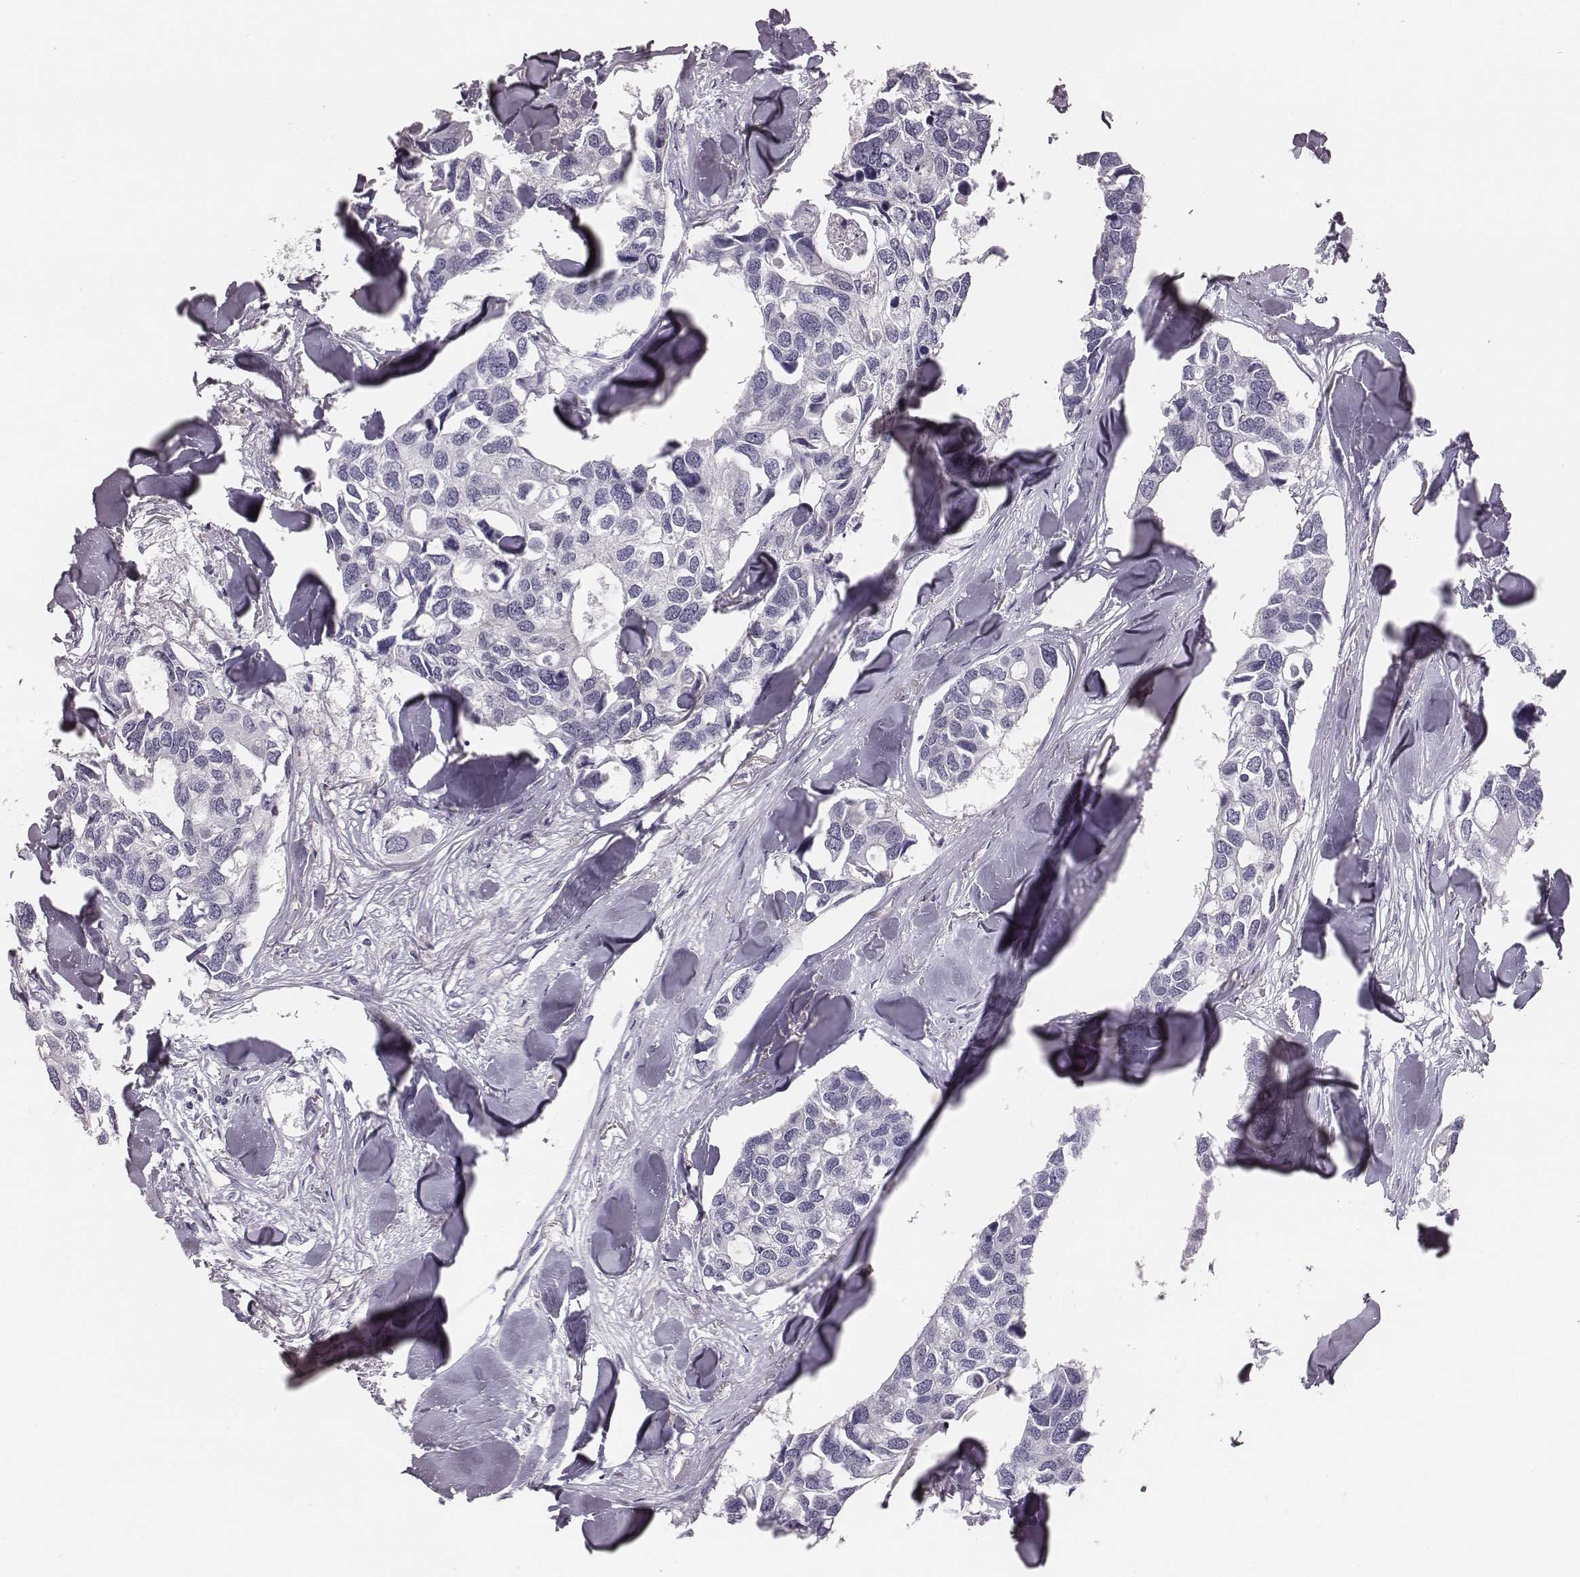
{"staining": {"intensity": "negative", "quantity": "none", "location": "none"}, "tissue": "breast cancer", "cell_type": "Tumor cells", "image_type": "cancer", "snomed": [{"axis": "morphology", "description": "Duct carcinoma"}, {"axis": "topography", "description": "Breast"}], "caption": "Photomicrograph shows no significant protein staining in tumor cells of breast intraductal carcinoma. (DAB IHC visualized using brightfield microscopy, high magnification).", "gene": "CSH1", "patient": {"sex": "female", "age": 83}}